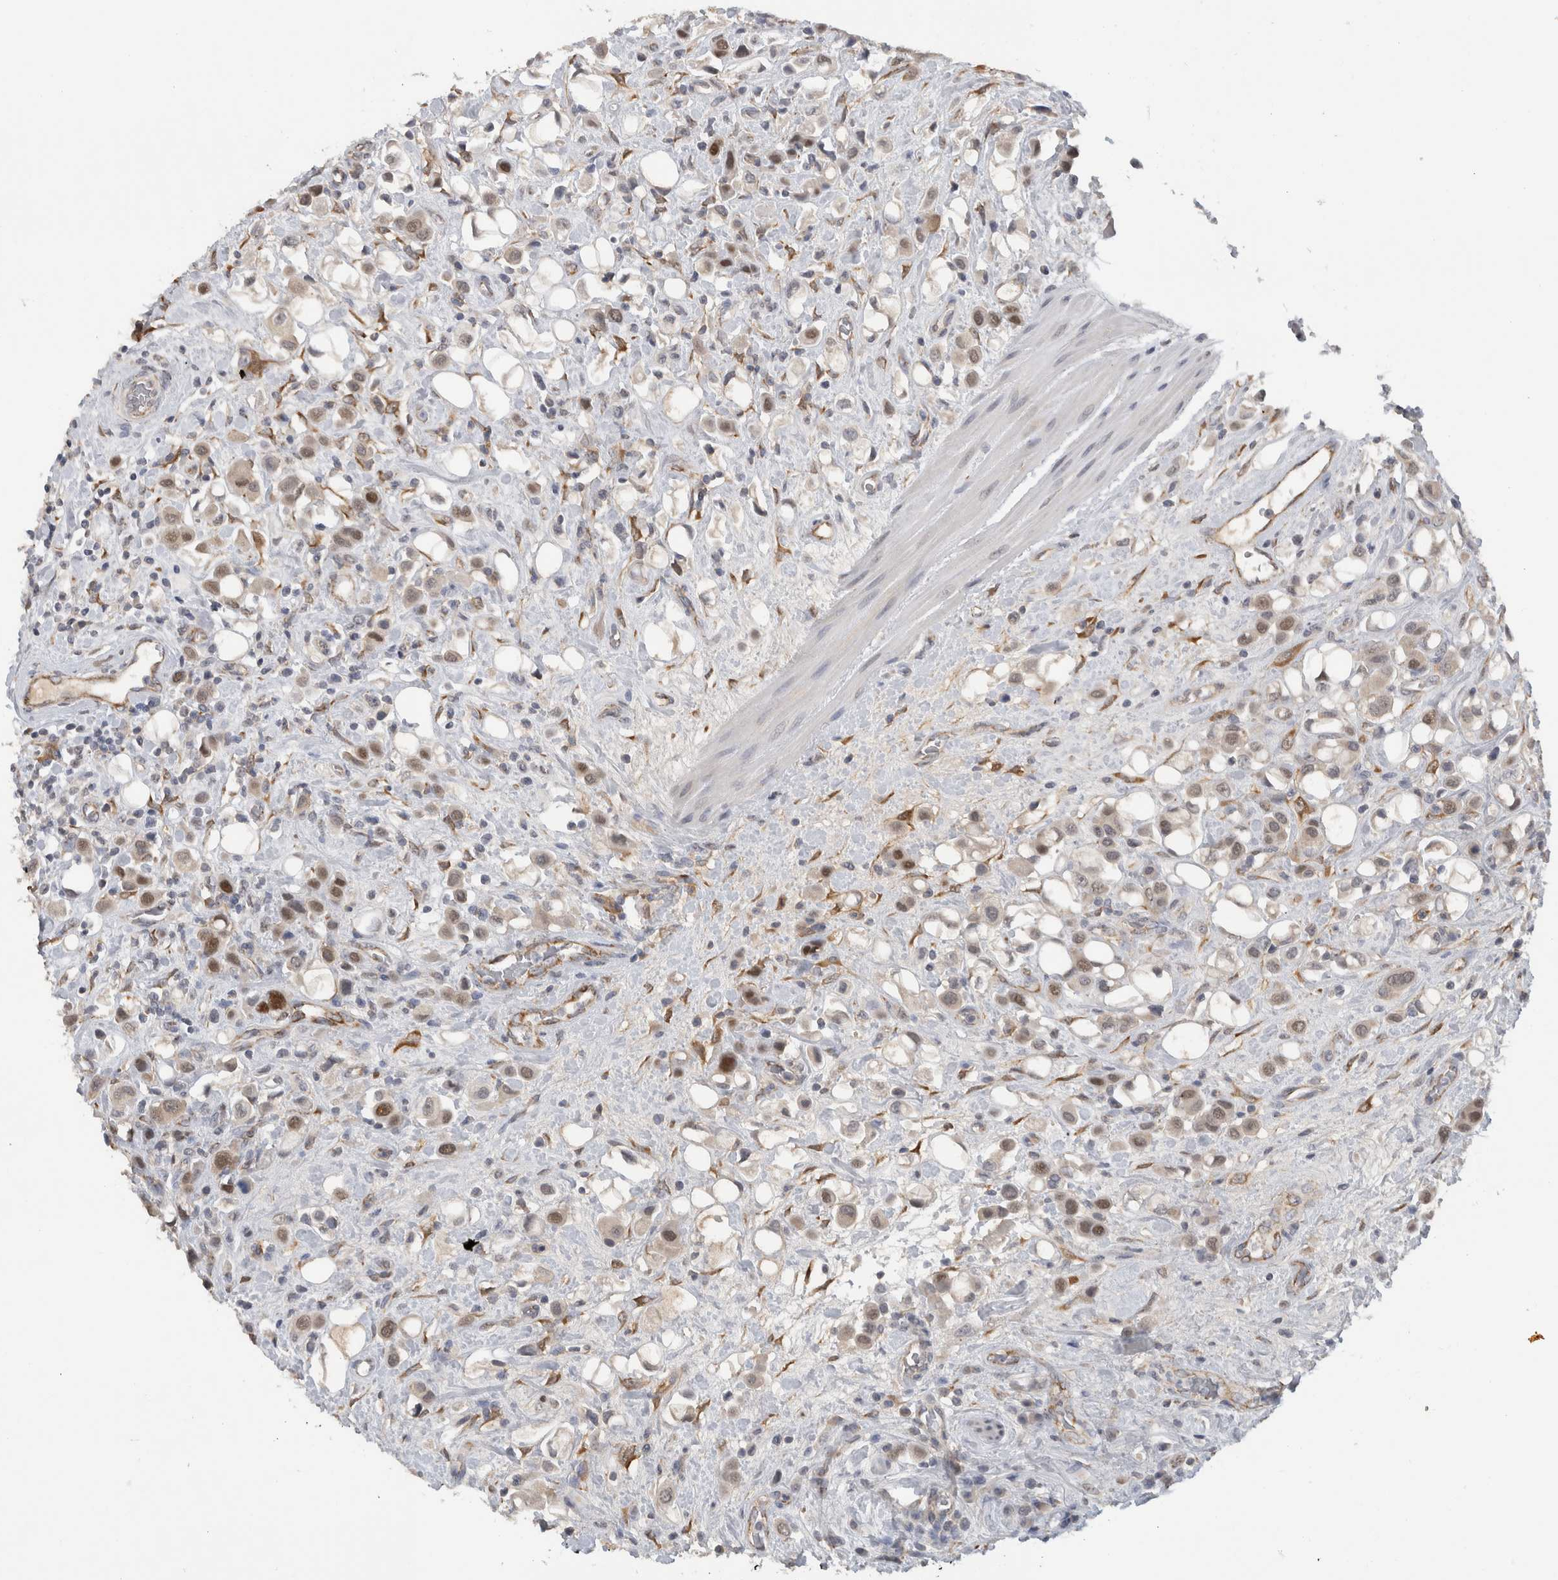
{"staining": {"intensity": "moderate", "quantity": "25%-75%", "location": "nuclear"}, "tissue": "urothelial cancer", "cell_type": "Tumor cells", "image_type": "cancer", "snomed": [{"axis": "morphology", "description": "Urothelial carcinoma, High grade"}, {"axis": "topography", "description": "Urinary bladder"}], "caption": "A photomicrograph of urothelial cancer stained for a protein demonstrates moderate nuclear brown staining in tumor cells.", "gene": "DYRK2", "patient": {"sex": "male", "age": 50}}